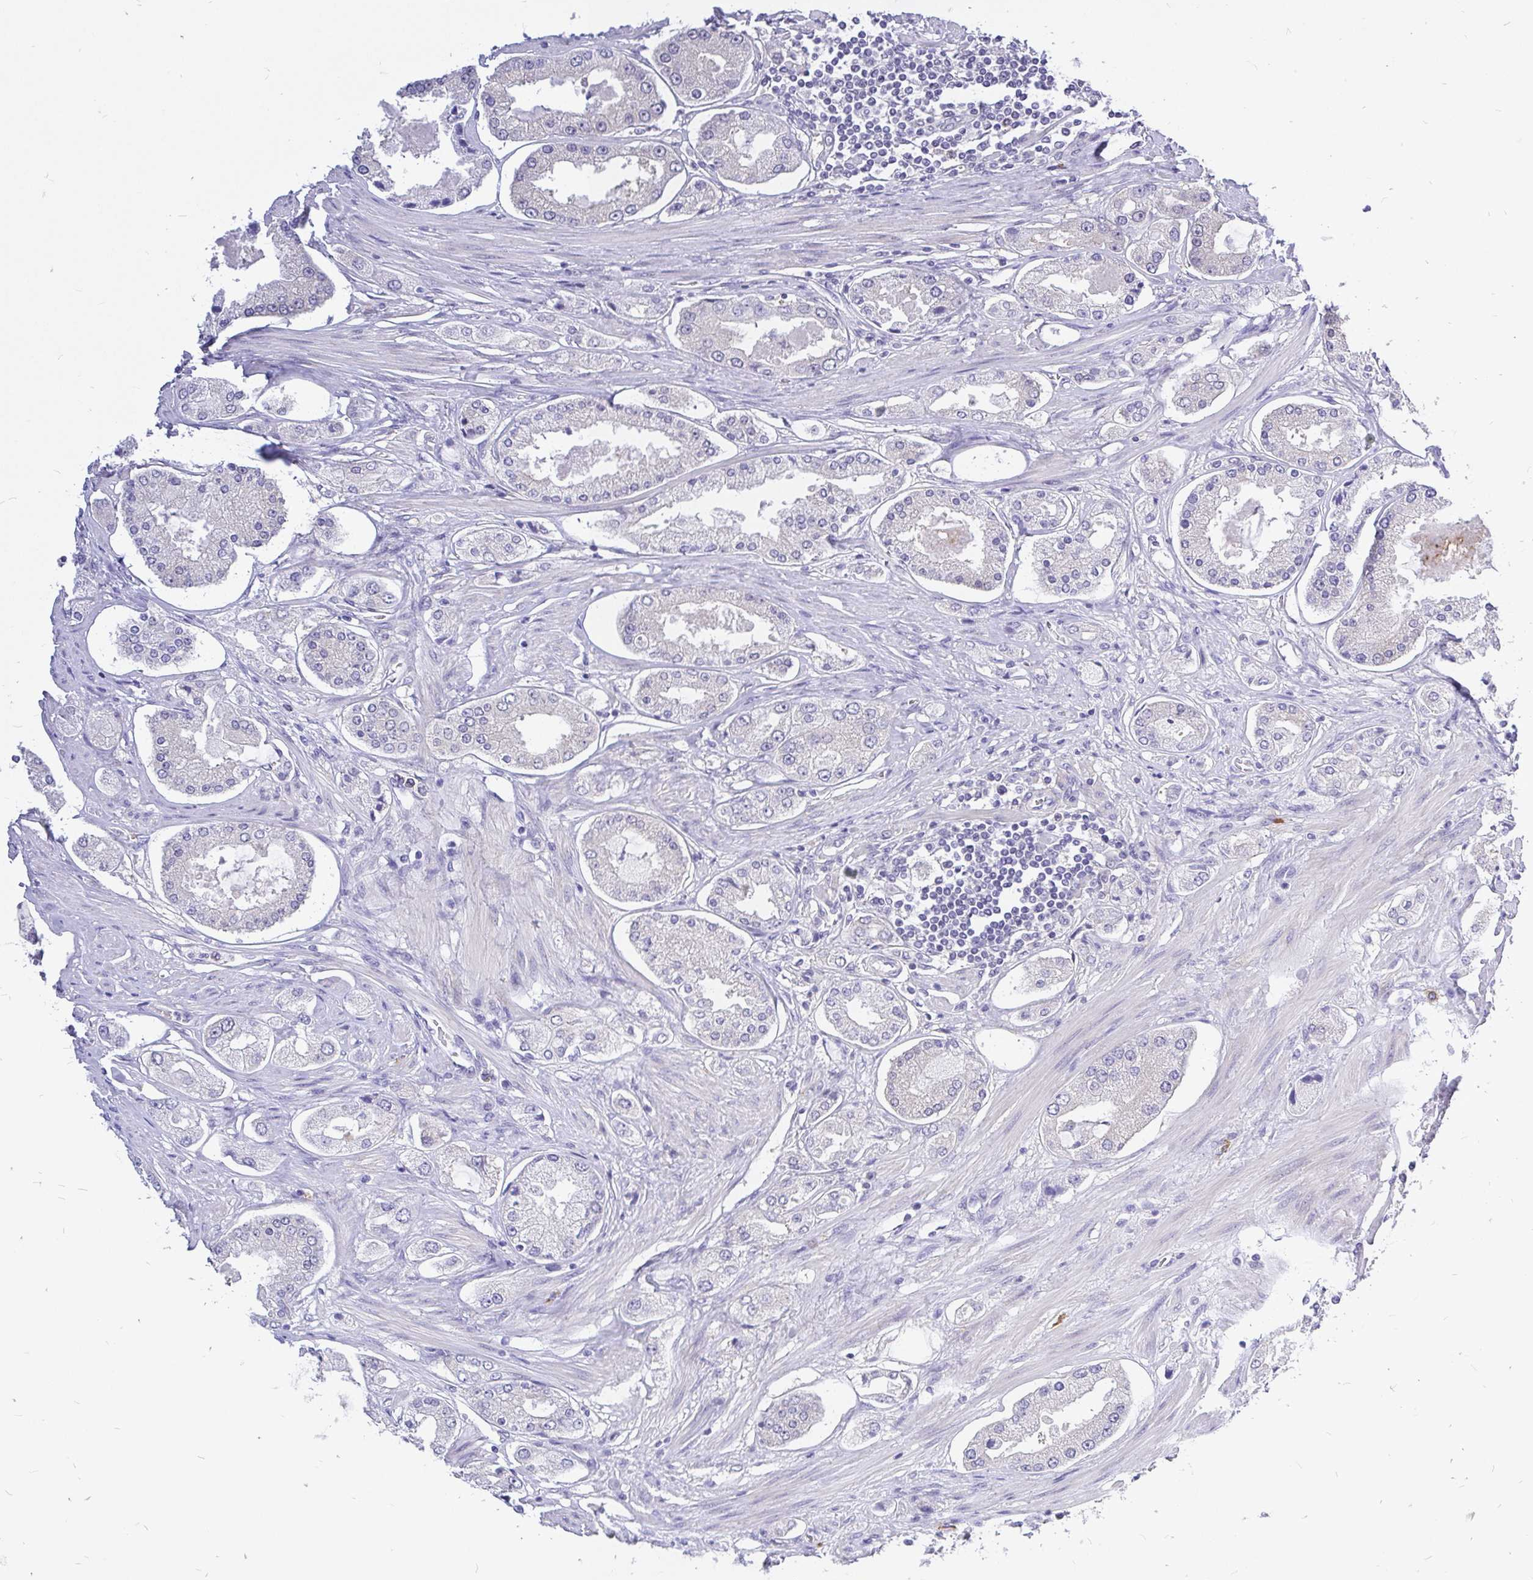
{"staining": {"intensity": "negative", "quantity": "none", "location": "none"}, "tissue": "prostate cancer", "cell_type": "Tumor cells", "image_type": "cancer", "snomed": [{"axis": "morphology", "description": "Adenocarcinoma, High grade"}, {"axis": "topography", "description": "Prostate"}], "caption": "IHC image of prostate cancer stained for a protein (brown), which shows no positivity in tumor cells.", "gene": "MAP1LC3A", "patient": {"sex": "male", "age": 69}}